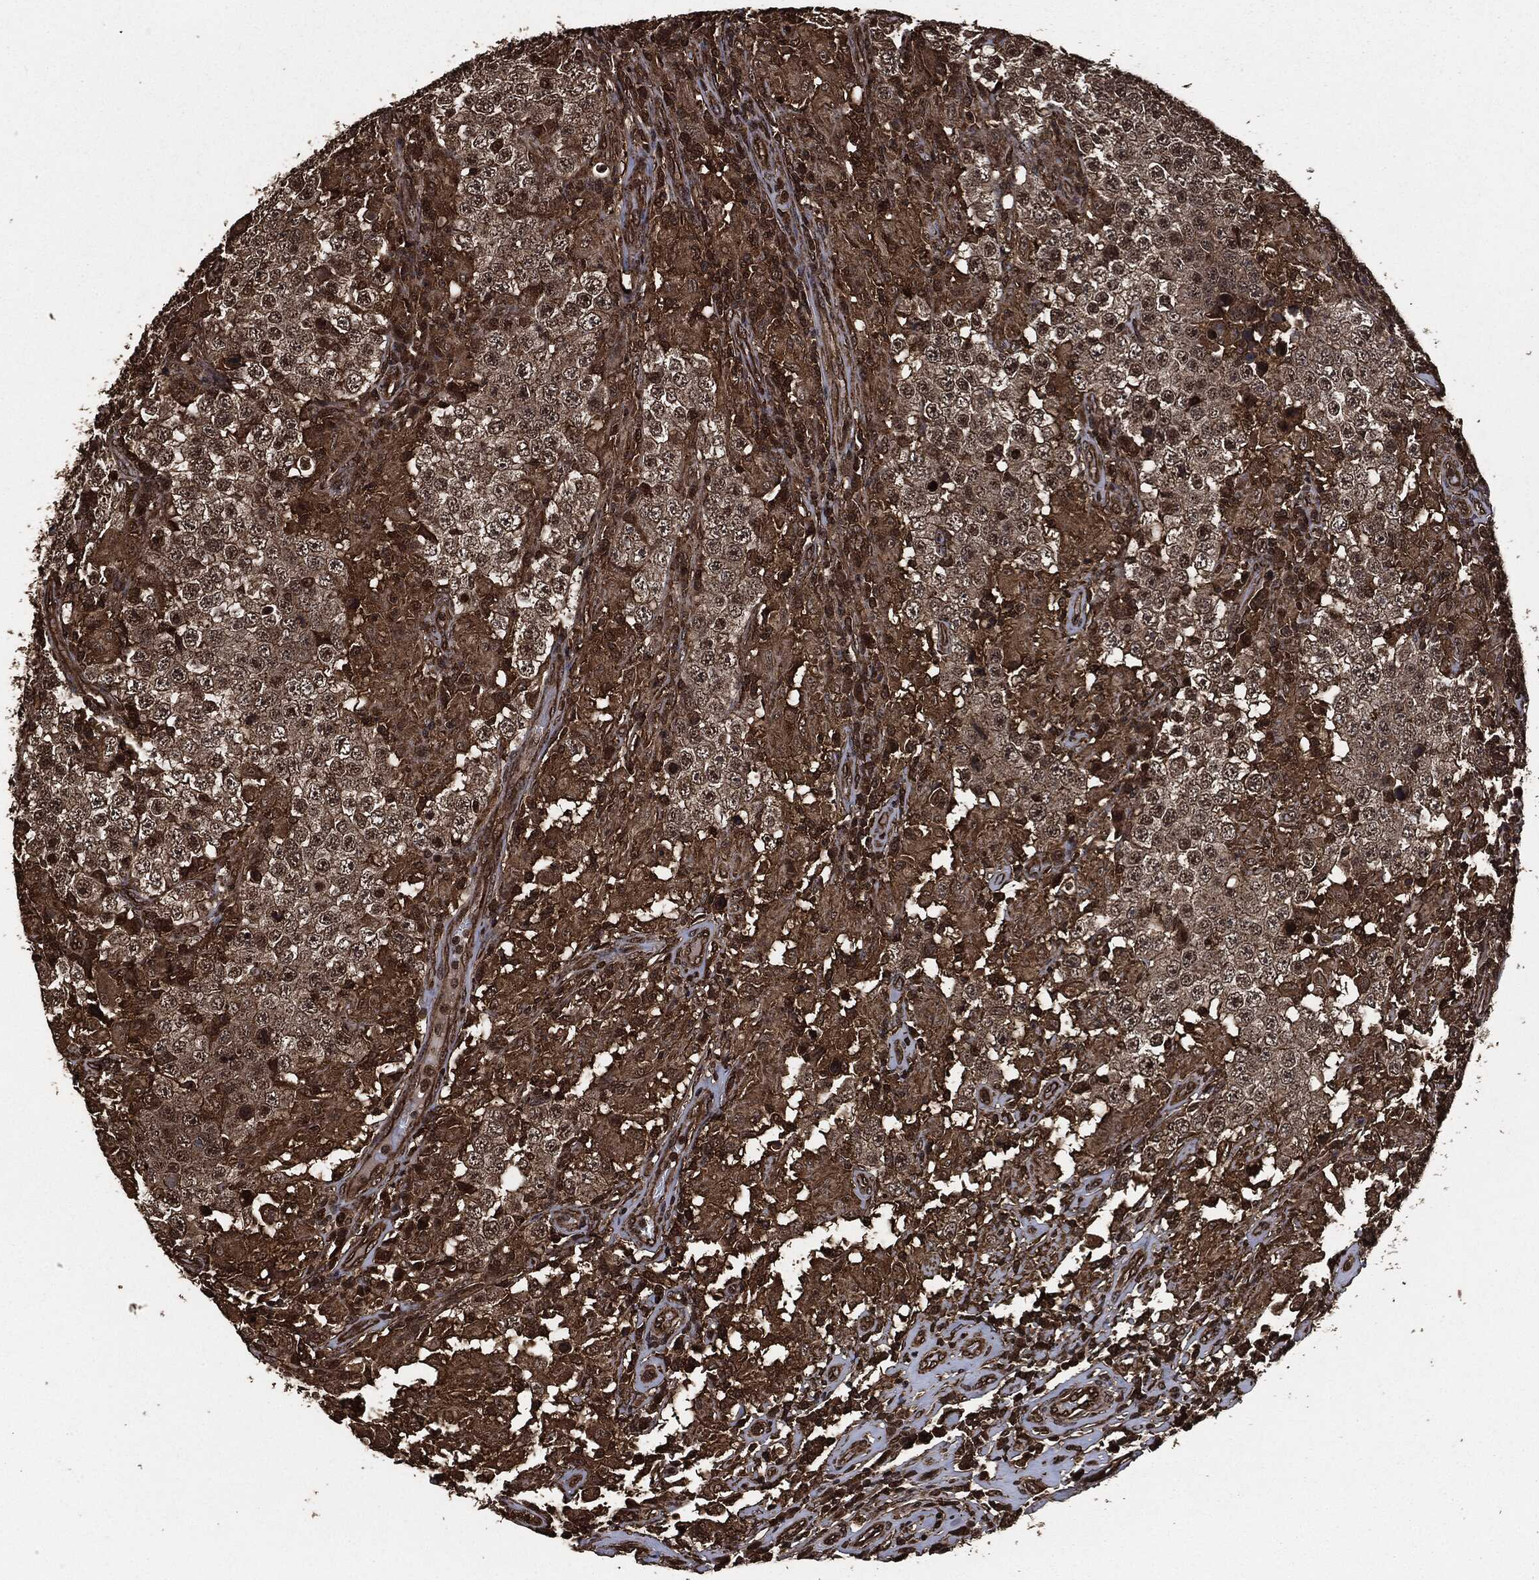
{"staining": {"intensity": "moderate", "quantity": ">75%", "location": "cytoplasmic/membranous"}, "tissue": "testis cancer", "cell_type": "Tumor cells", "image_type": "cancer", "snomed": [{"axis": "morphology", "description": "Seminoma, NOS"}, {"axis": "morphology", "description": "Carcinoma, Embryonal, NOS"}, {"axis": "topography", "description": "Testis"}], "caption": "This photomicrograph demonstrates IHC staining of human testis cancer, with medium moderate cytoplasmic/membranous positivity in approximately >75% of tumor cells.", "gene": "HRAS", "patient": {"sex": "male", "age": 41}}